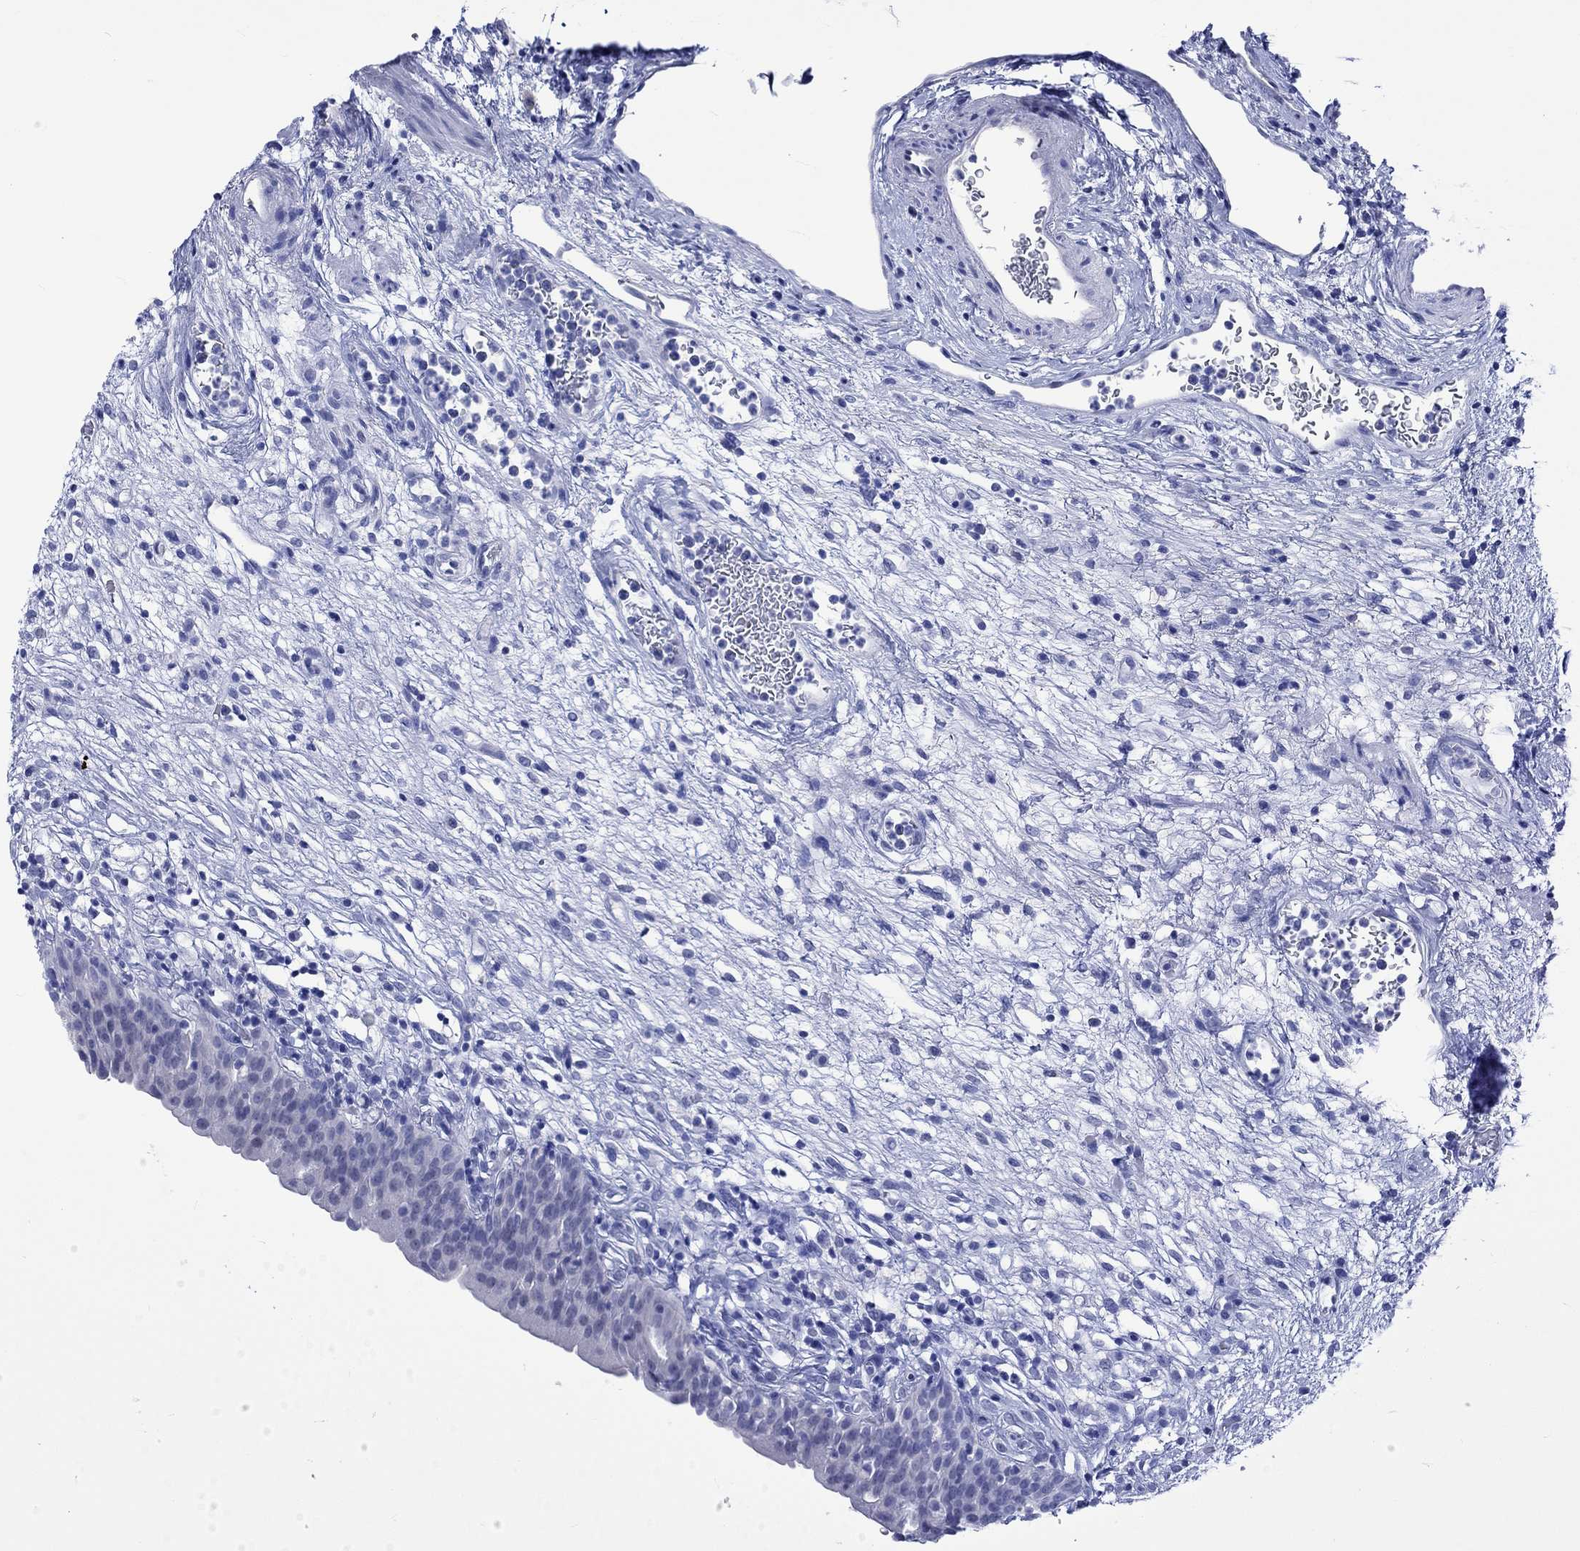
{"staining": {"intensity": "negative", "quantity": "none", "location": "none"}, "tissue": "urinary bladder", "cell_type": "Urothelial cells", "image_type": "normal", "snomed": [{"axis": "morphology", "description": "Normal tissue, NOS"}, {"axis": "topography", "description": "Urinary bladder"}], "caption": "Urinary bladder was stained to show a protein in brown. There is no significant staining in urothelial cells. (DAB IHC with hematoxylin counter stain).", "gene": "KLHL33", "patient": {"sex": "male", "age": 76}}